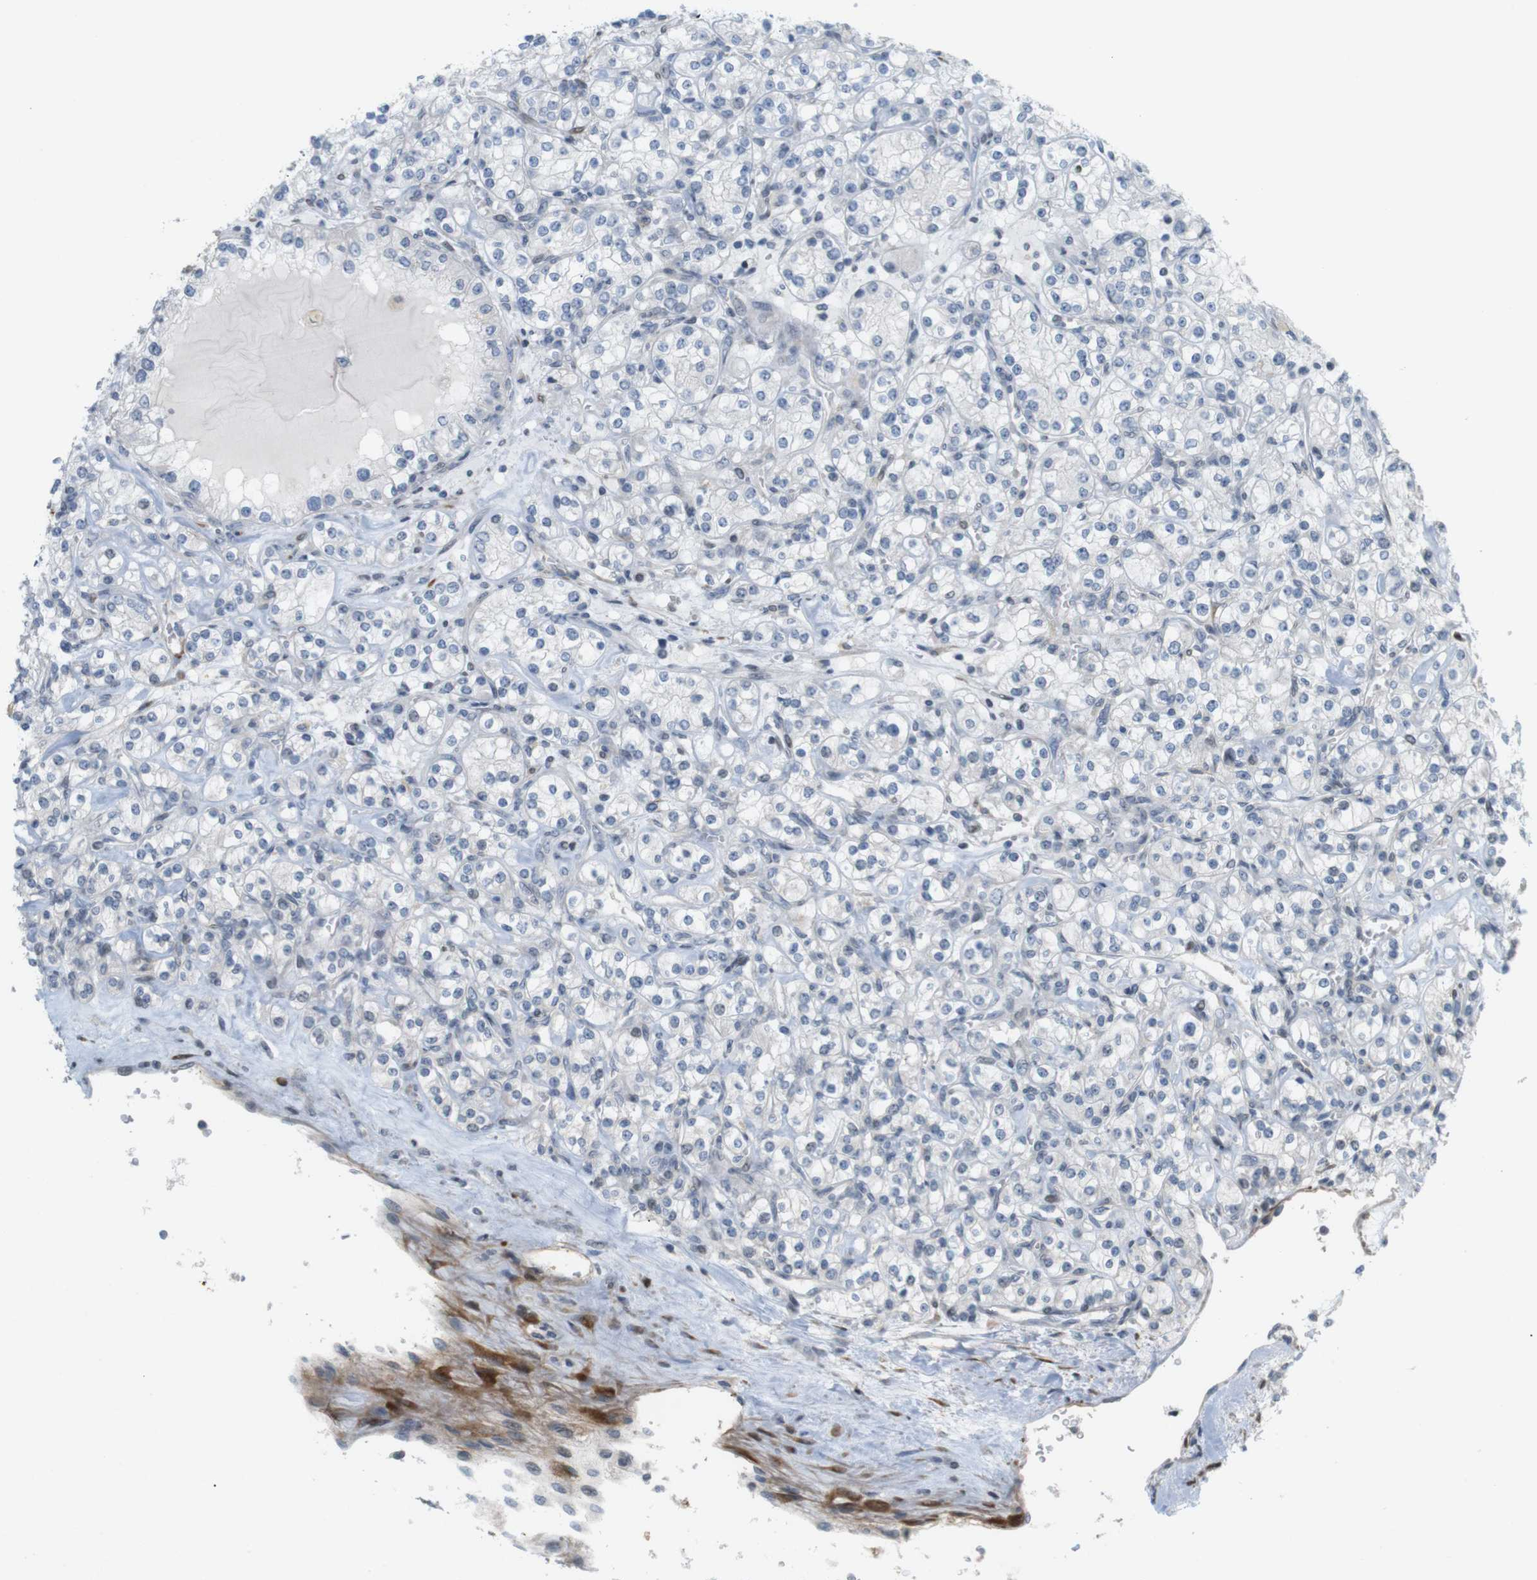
{"staining": {"intensity": "negative", "quantity": "none", "location": "none"}, "tissue": "renal cancer", "cell_type": "Tumor cells", "image_type": "cancer", "snomed": [{"axis": "morphology", "description": "Adenocarcinoma, NOS"}, {"axis": "topography", "description": "Kidney"}], "caption": "Immunohistochemical staining of human adenocarcinoma (renal) demonstrates no significant staining in tumor cells.", "gene": "PPP1R14A", "patient": {"sex": "male", "age": 77}}